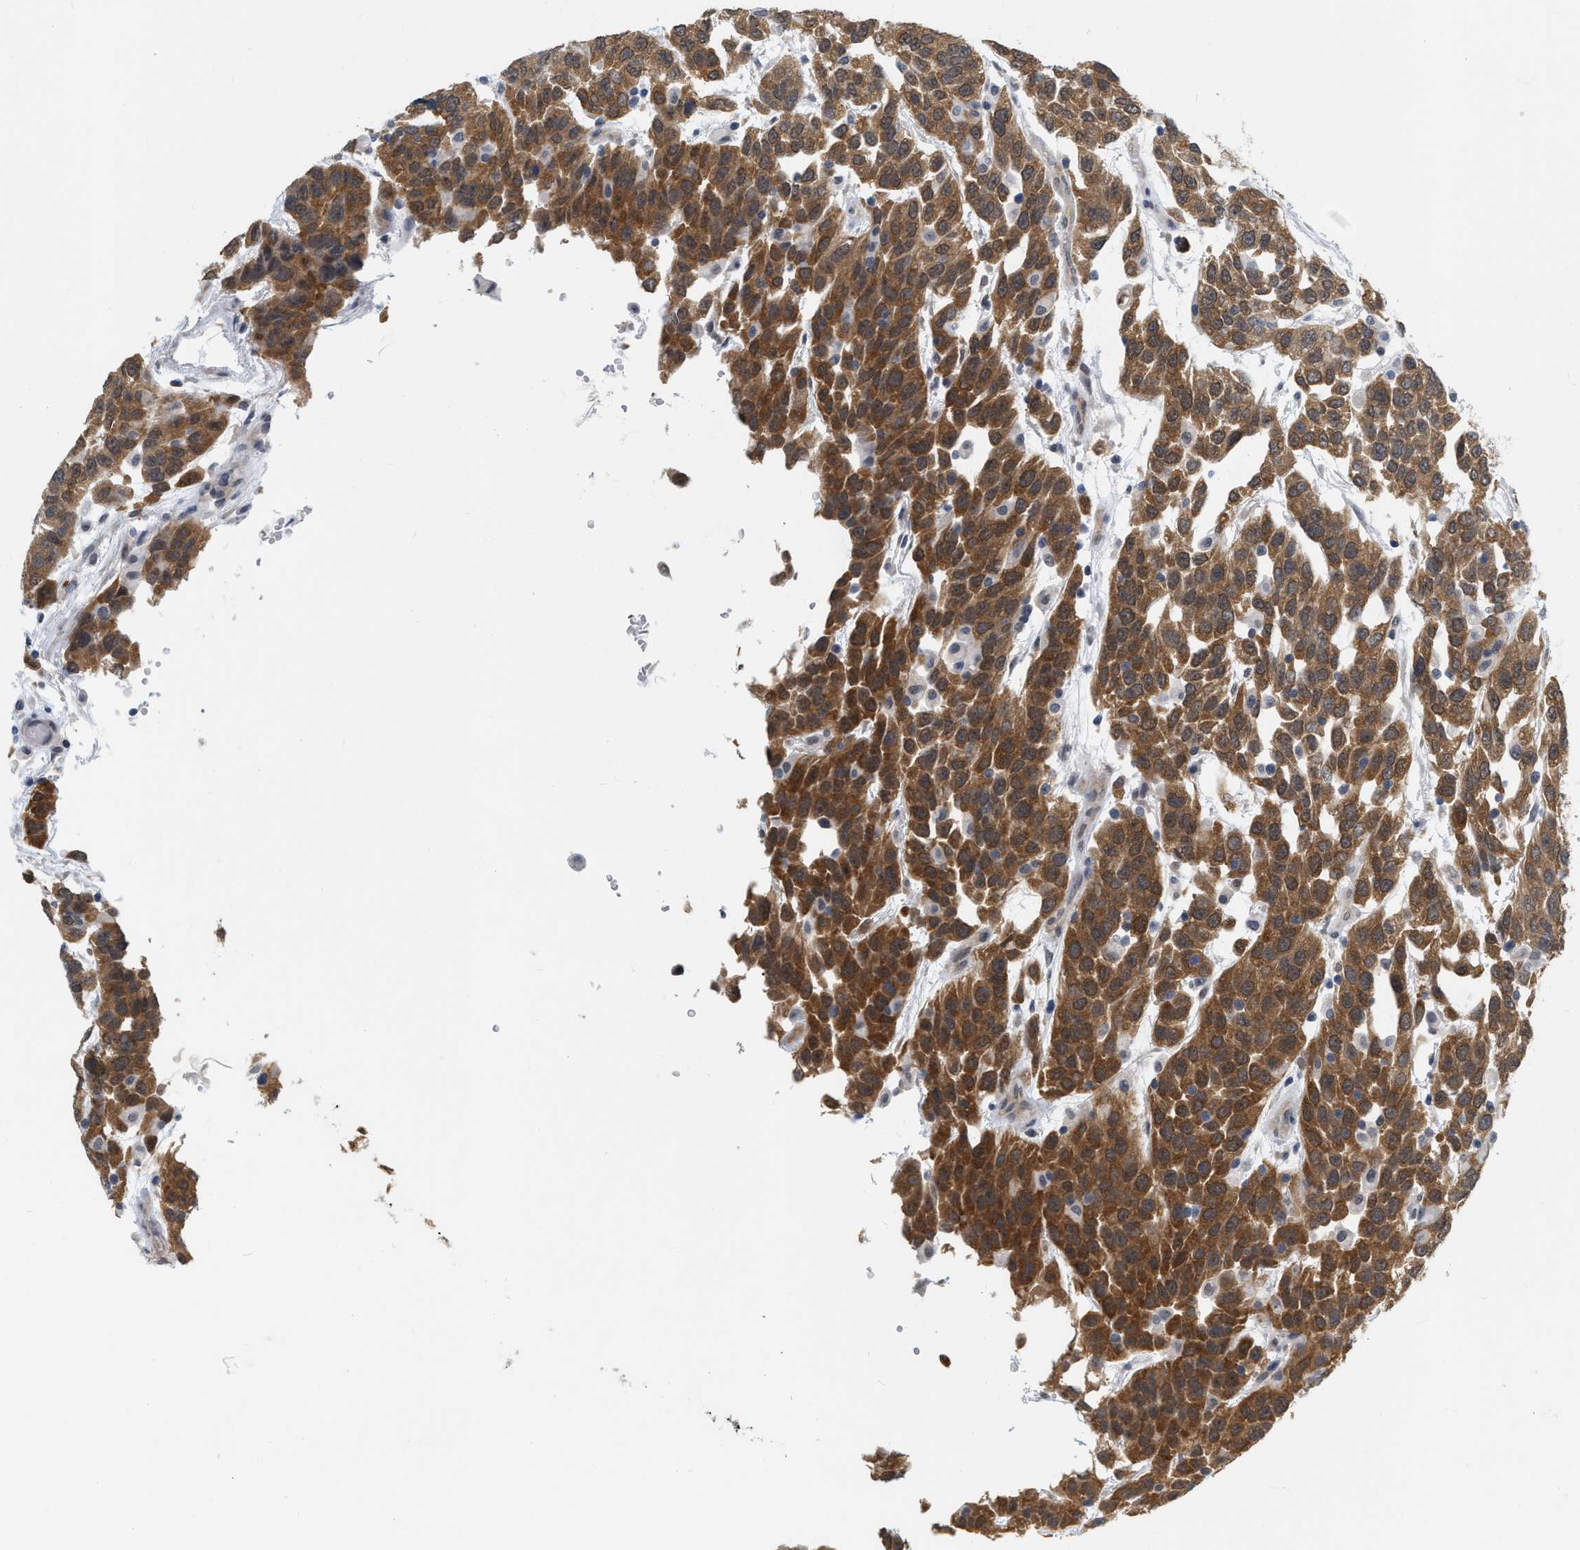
{"staining": {"intensity": "moderate", "quantity": ">75%", "location": "cytoplasmic/membranous"}, "tissue": "urothelial cancer", "cell_type": "Tumor cells", "image_type": "cancer", "snomed": [{"axis": "morphology", "description": "Urothelial carcinoma, High grade"}, {"axis": "topography", "description": "Urinary bladder"}], "caption": "Tumor cells reveal medium levels of moderate cytoplasmic/membranous staining in about >75% of cells in human urothelial cancer. (Brightfield microscopy of DAB IHC at high magnification).", "gene": "RUVBL1", "patient": {"sex": "female", "age": 80}}